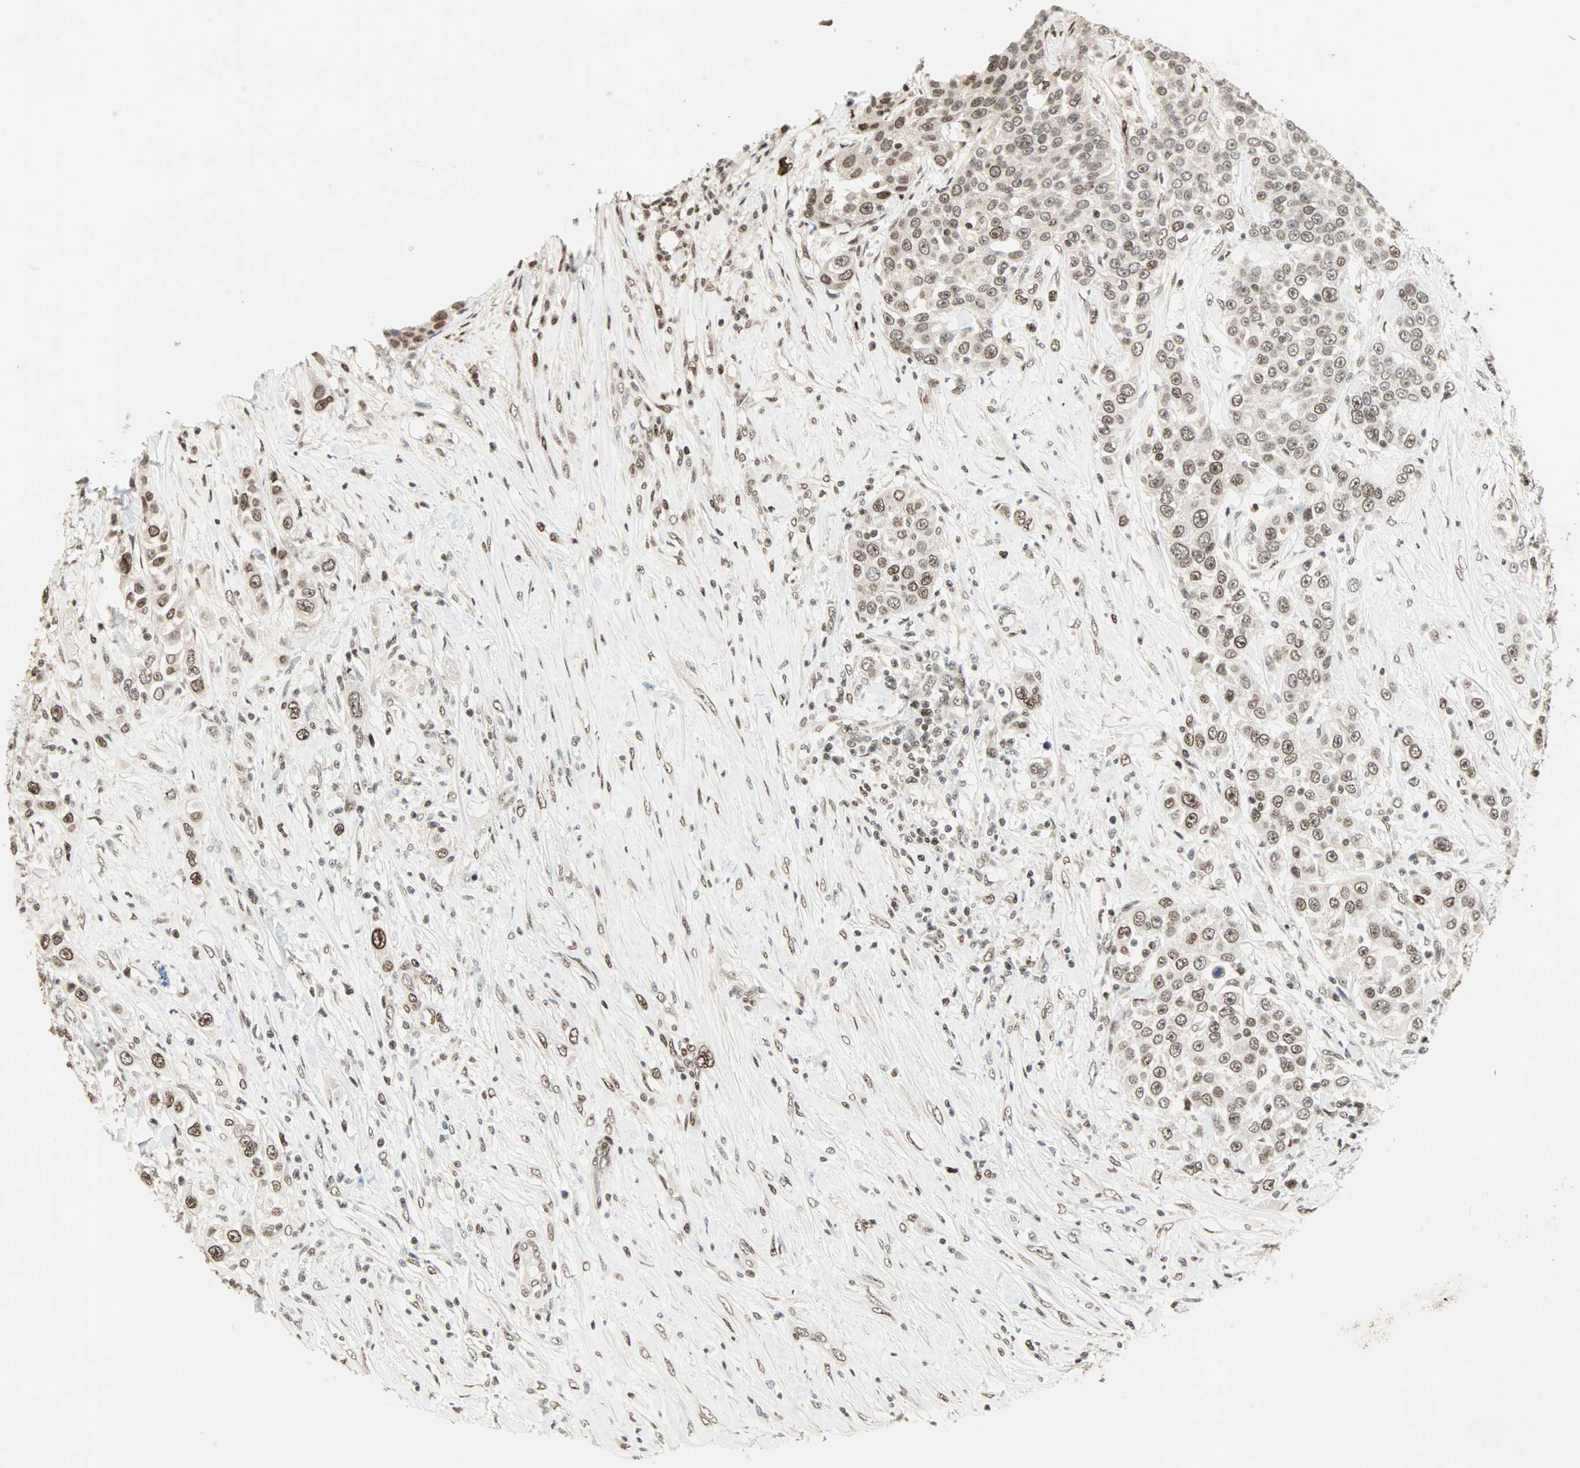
{"staining": {"intensity": "moderate", "quantity": ">75%", "location": "nuclear"}, "tissue": "urothelial cancer", "cell_type": "Tumor cells", "image_type": "cancer", "snomed": [{"axis": "morphology", "description": "Urothelial carcinoma, High grade"}, {"axis": "topography", "description": "Urinary bladder"}], "caption": "Protein staining by IHC displays moderate nuclear expression in approximately >75% of tumor cells in urothelial cancer.", "gene": "MDC1", "patient": {"sex": "female", "age": 80}}